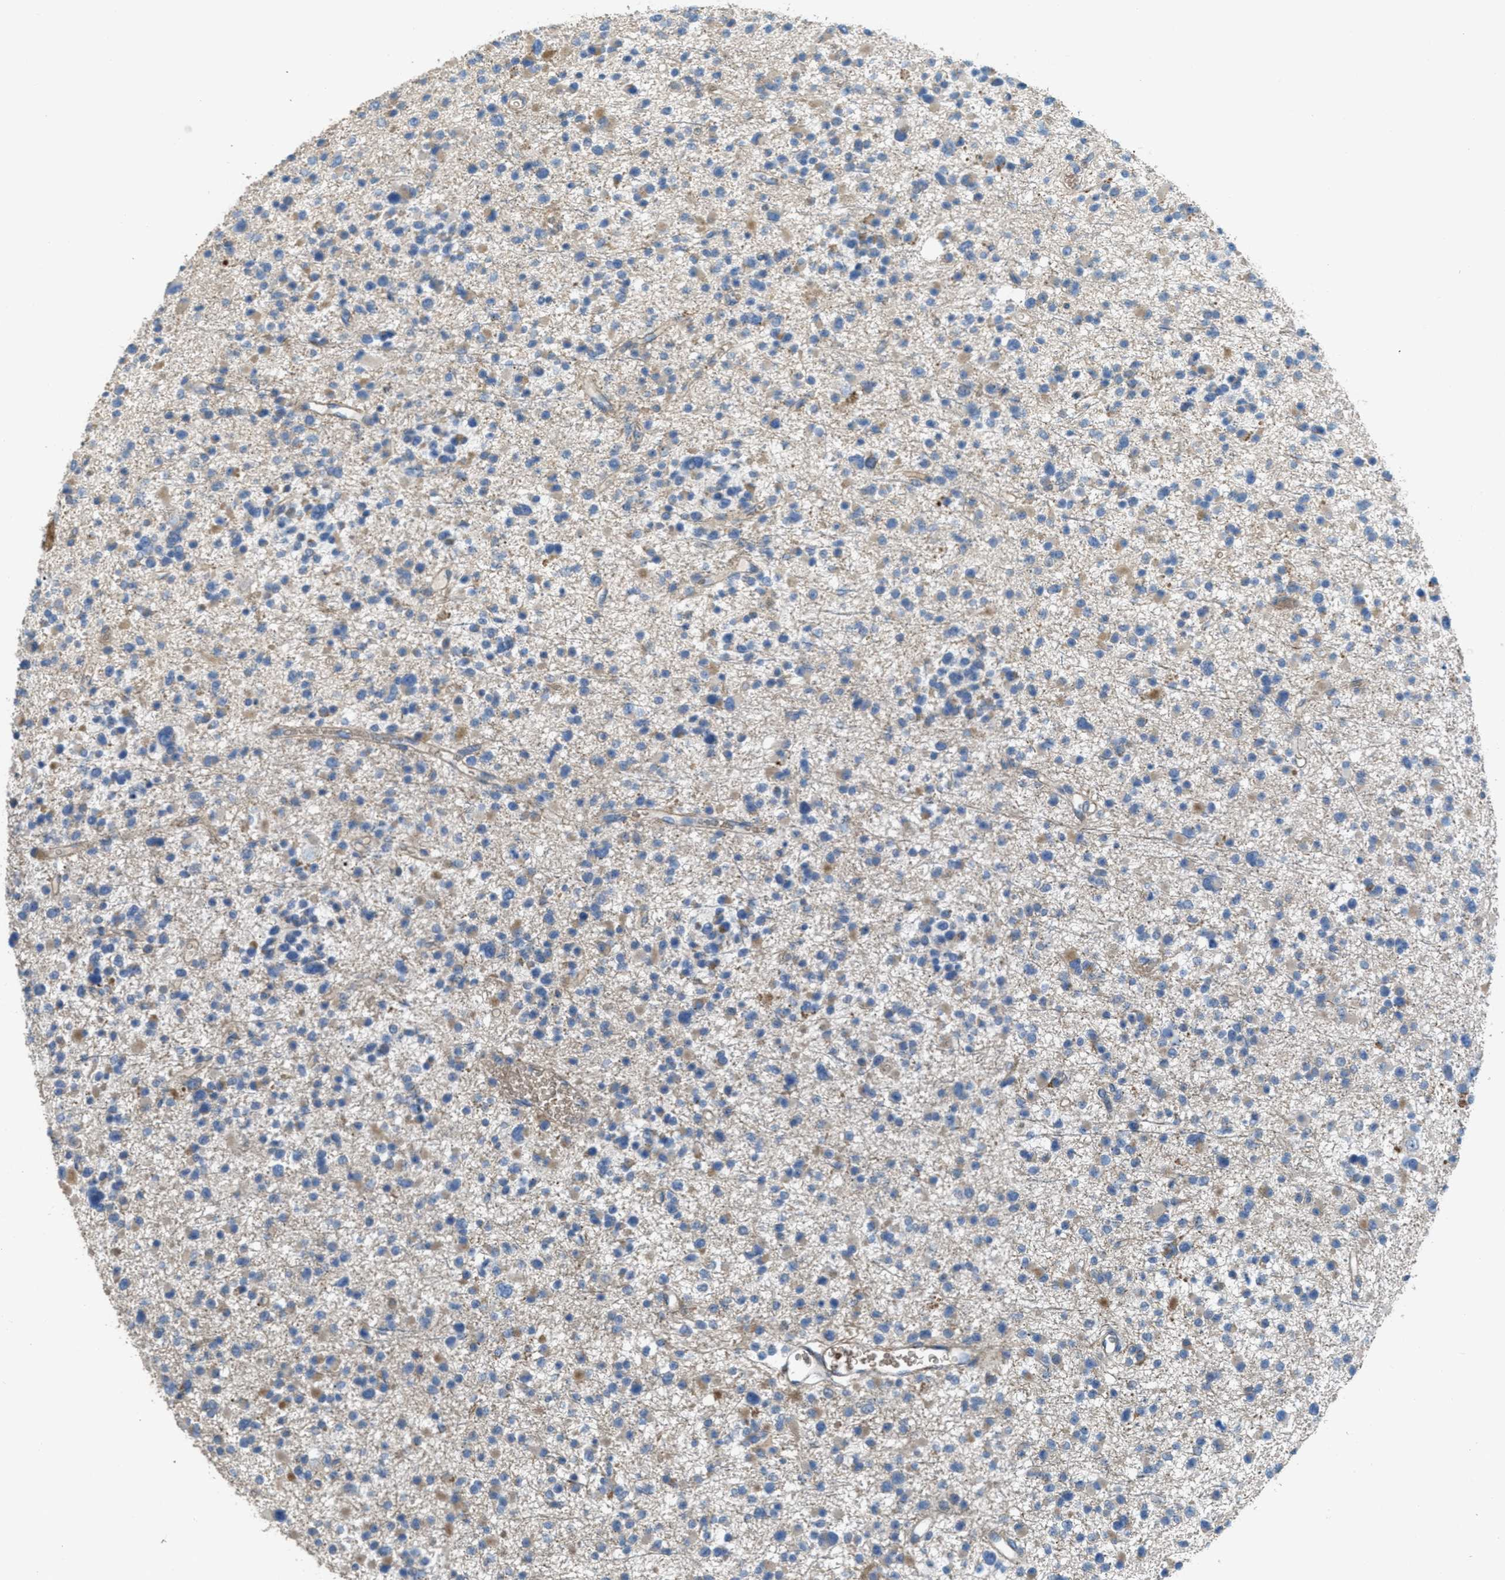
{"staining": {"intensity": "weak", "quantity": "25%-75%", "location": "cytoplasmic/membranous"}, "tissue": "glioma", "cell_type": "Tumor cells", "image_type": "cancer", "snomed": [{"axis": "morphology", "description": "Glioma, malignant, Low grade"}, {"axis": "topography", "description": "Brain"}], "caption": "About 25%-75% of tumor cells in glioma exhibit weak cytoplasmic/membranous protein staining as visualized by brown immunohistochemical staining.", "gene": "MRS2", "patient": {"sex": "female", "age": 22}}